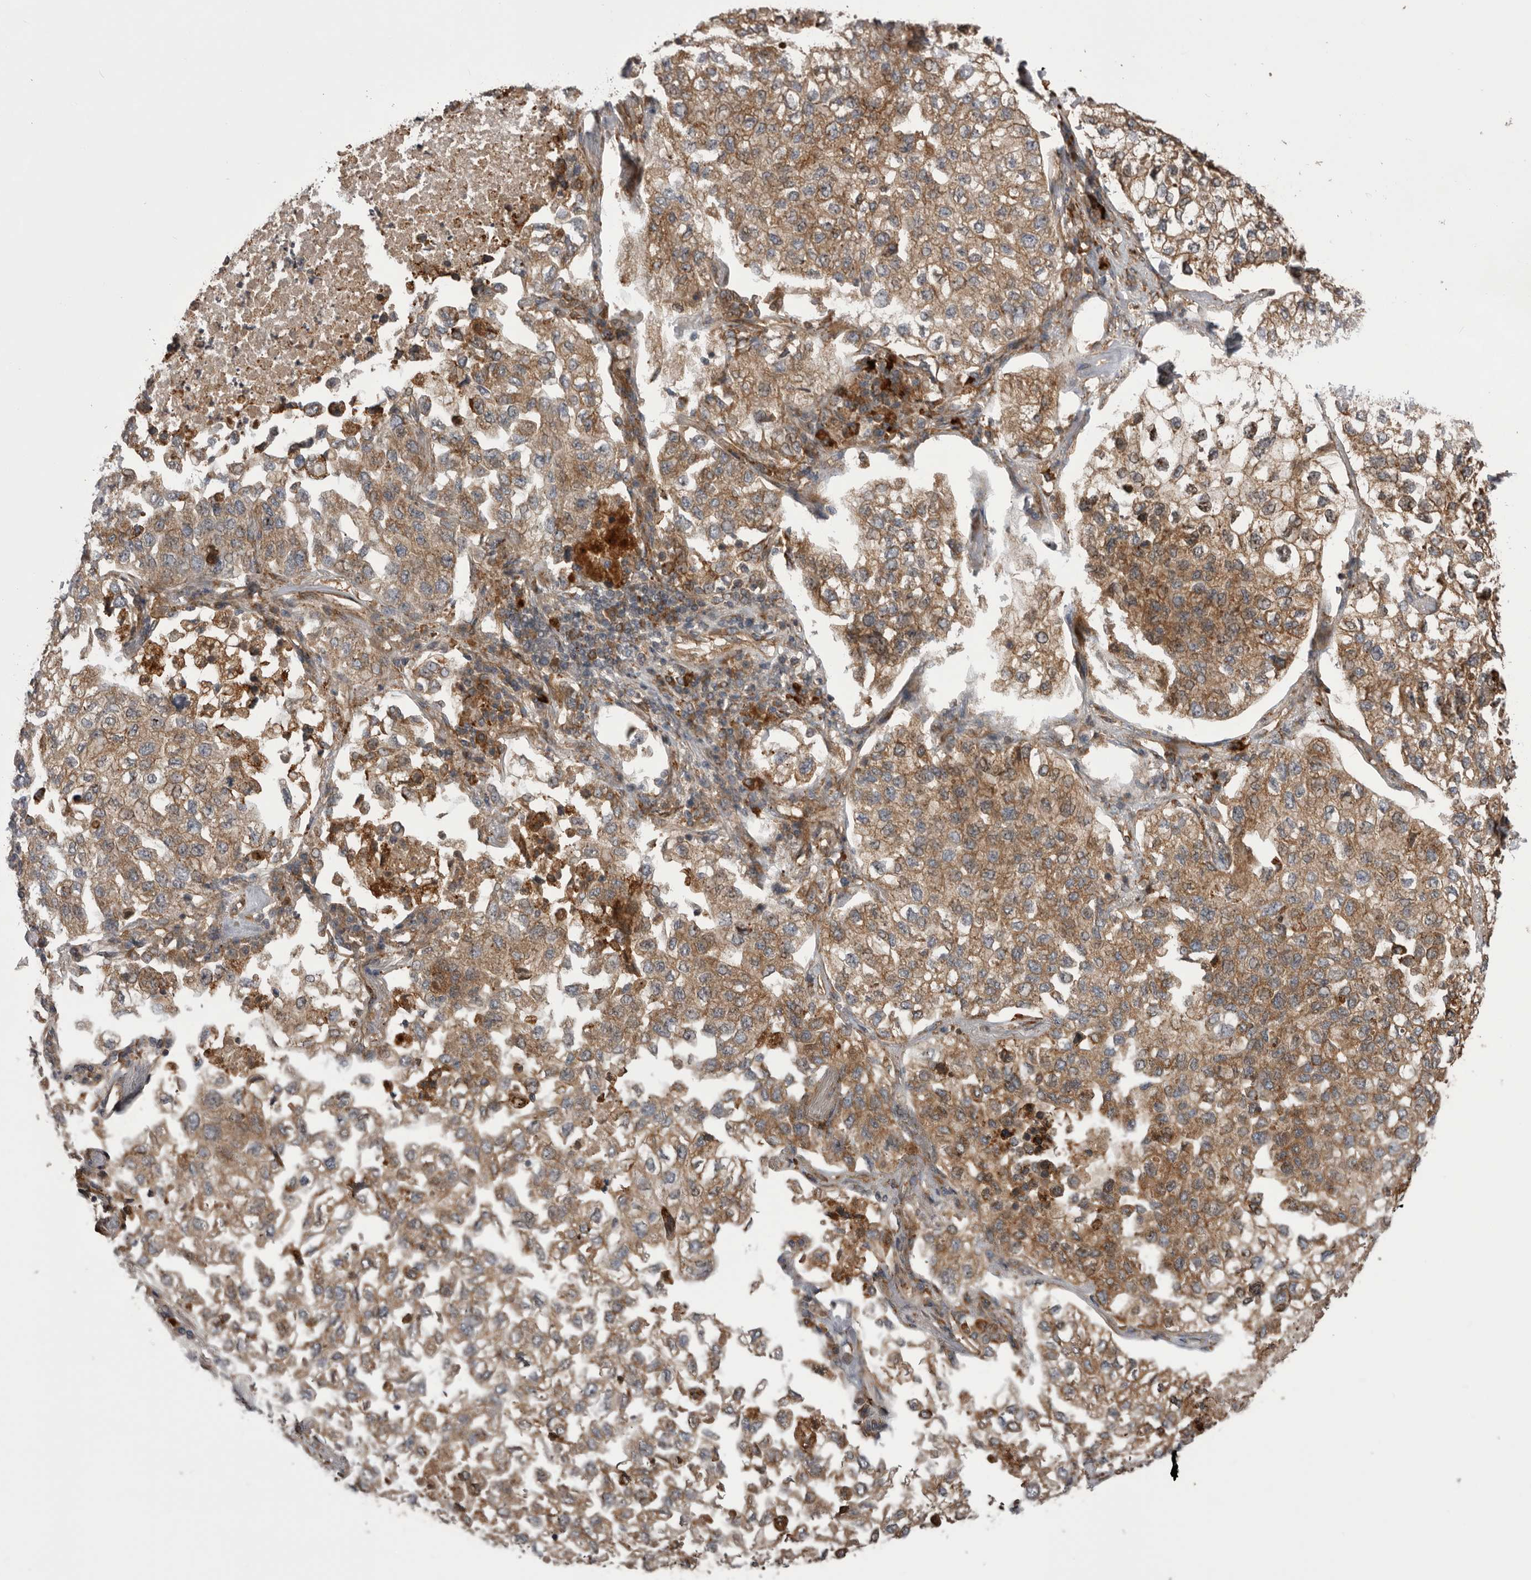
{"staining": {"intensity": "moderate", "quantity": ">75%", "location": "cytoplasmic/membranous"}, "tissue": "lung cancer", "cell_type": "Tumor cells", "image_type": "cancer", "snomed": [{"axis": "morphology", "description": "Adenocarcinoma, NOS"}, {"axis": "topography", "description": "Lung"}], "caption": "Lung cancer (adenocarcinoma) was stained to show a protein in brown. There is medium levels of moderate cytoplasmic/membranous positivity in about >75% of tumor cells.", "gene": "RAB3GAP2", "patient": {"sex": "male", "age": 63}}